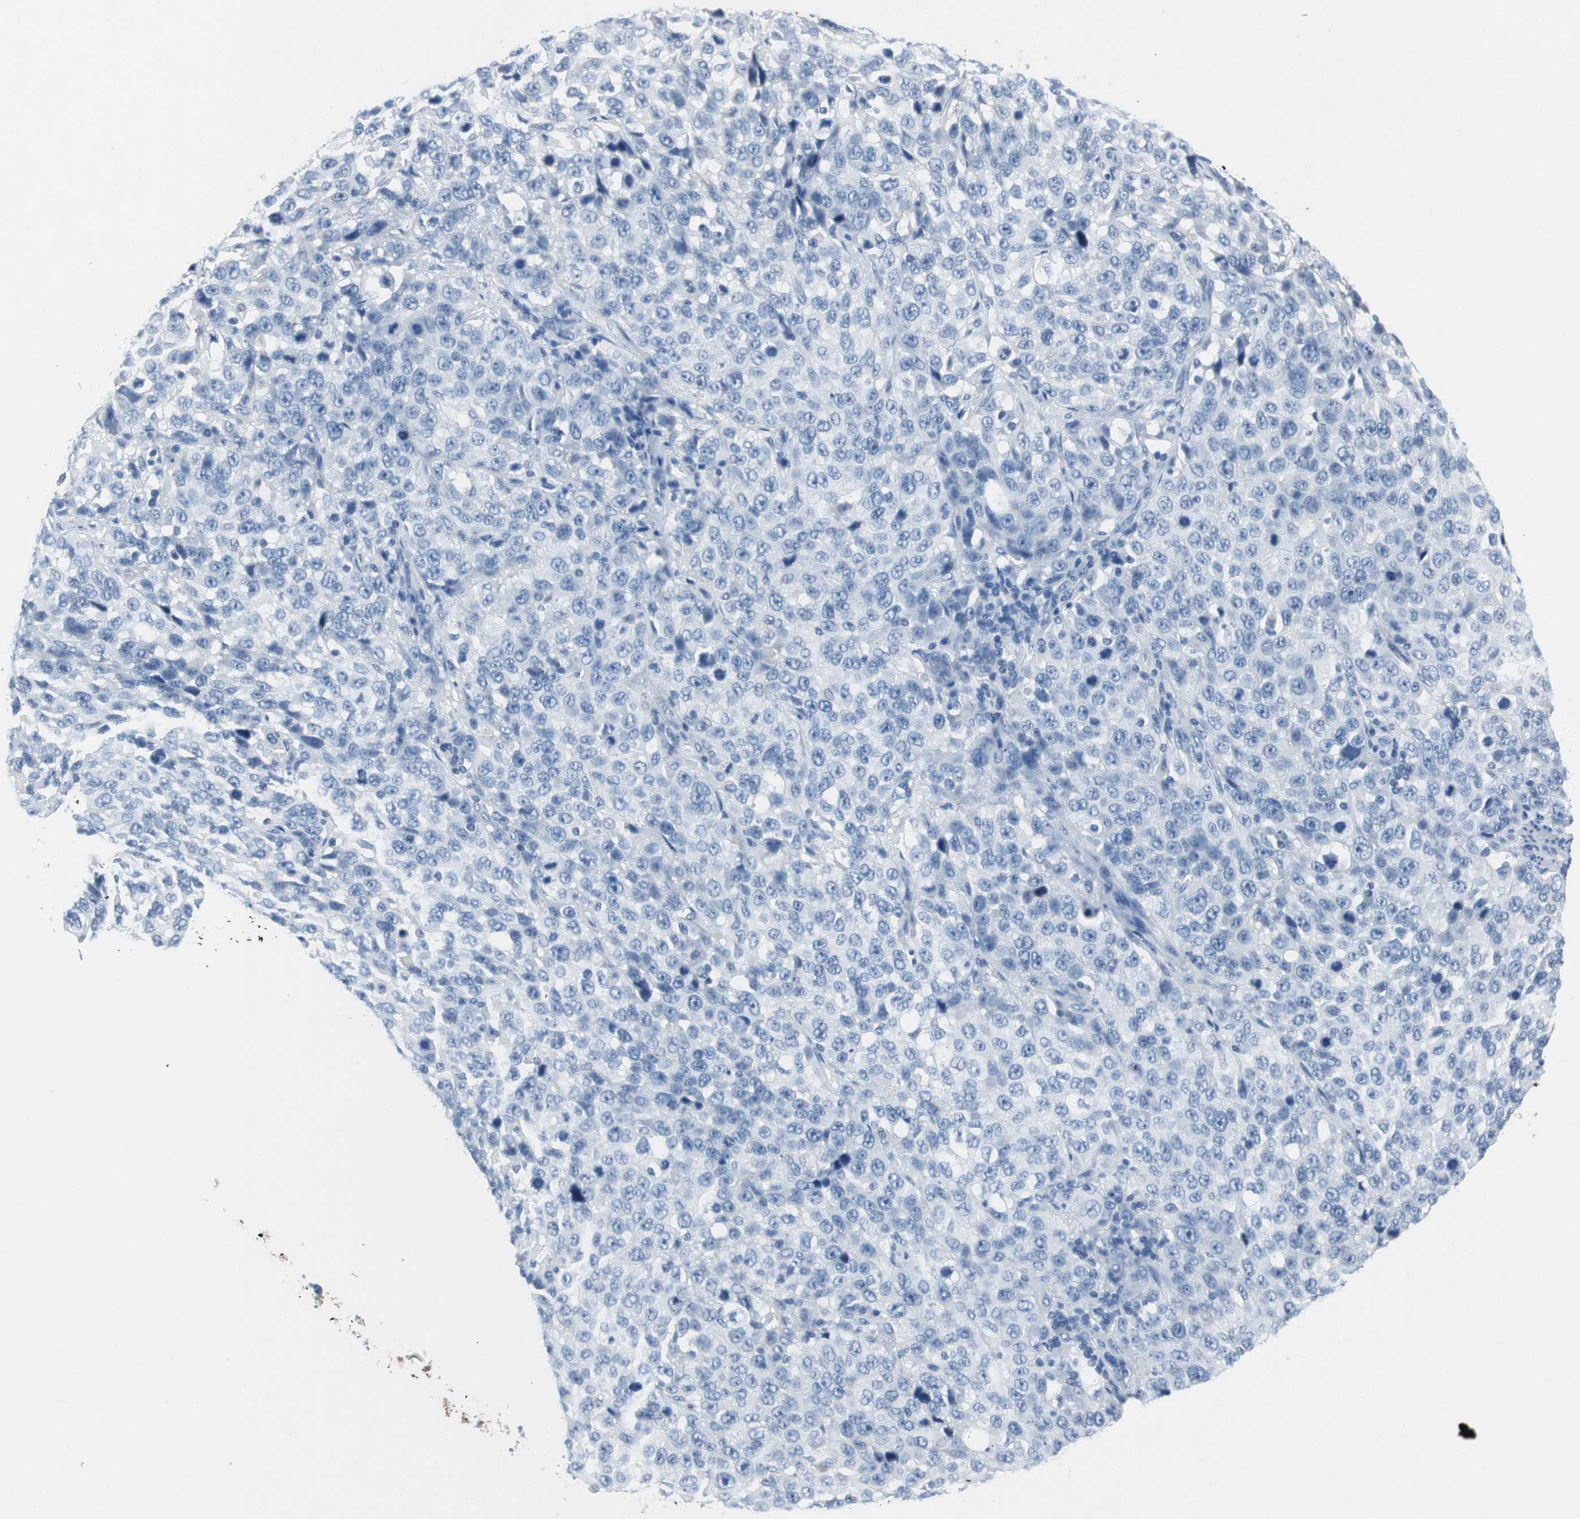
{"staining": {"intensity": "negative", "quantity": "none", "location": "none"}, "tissue": "stomach cancer", "cell_type": "Tumor cells", "image_type": "cancer", "snomed": [{"axis": "morphology", "description": "Normal tissue, NOS"}, {"axis": "morphology", "description": "Adenocarcinoma, NOS"}, {"axis": "topography", "description": "Stomach"}], "caption": "Stomach adenocarcinoma stained for a protein using immunohistochemistry shows no staining tumor cells.", "gene": "LRP2", "patient": {"sex": "male", "age": 48}}